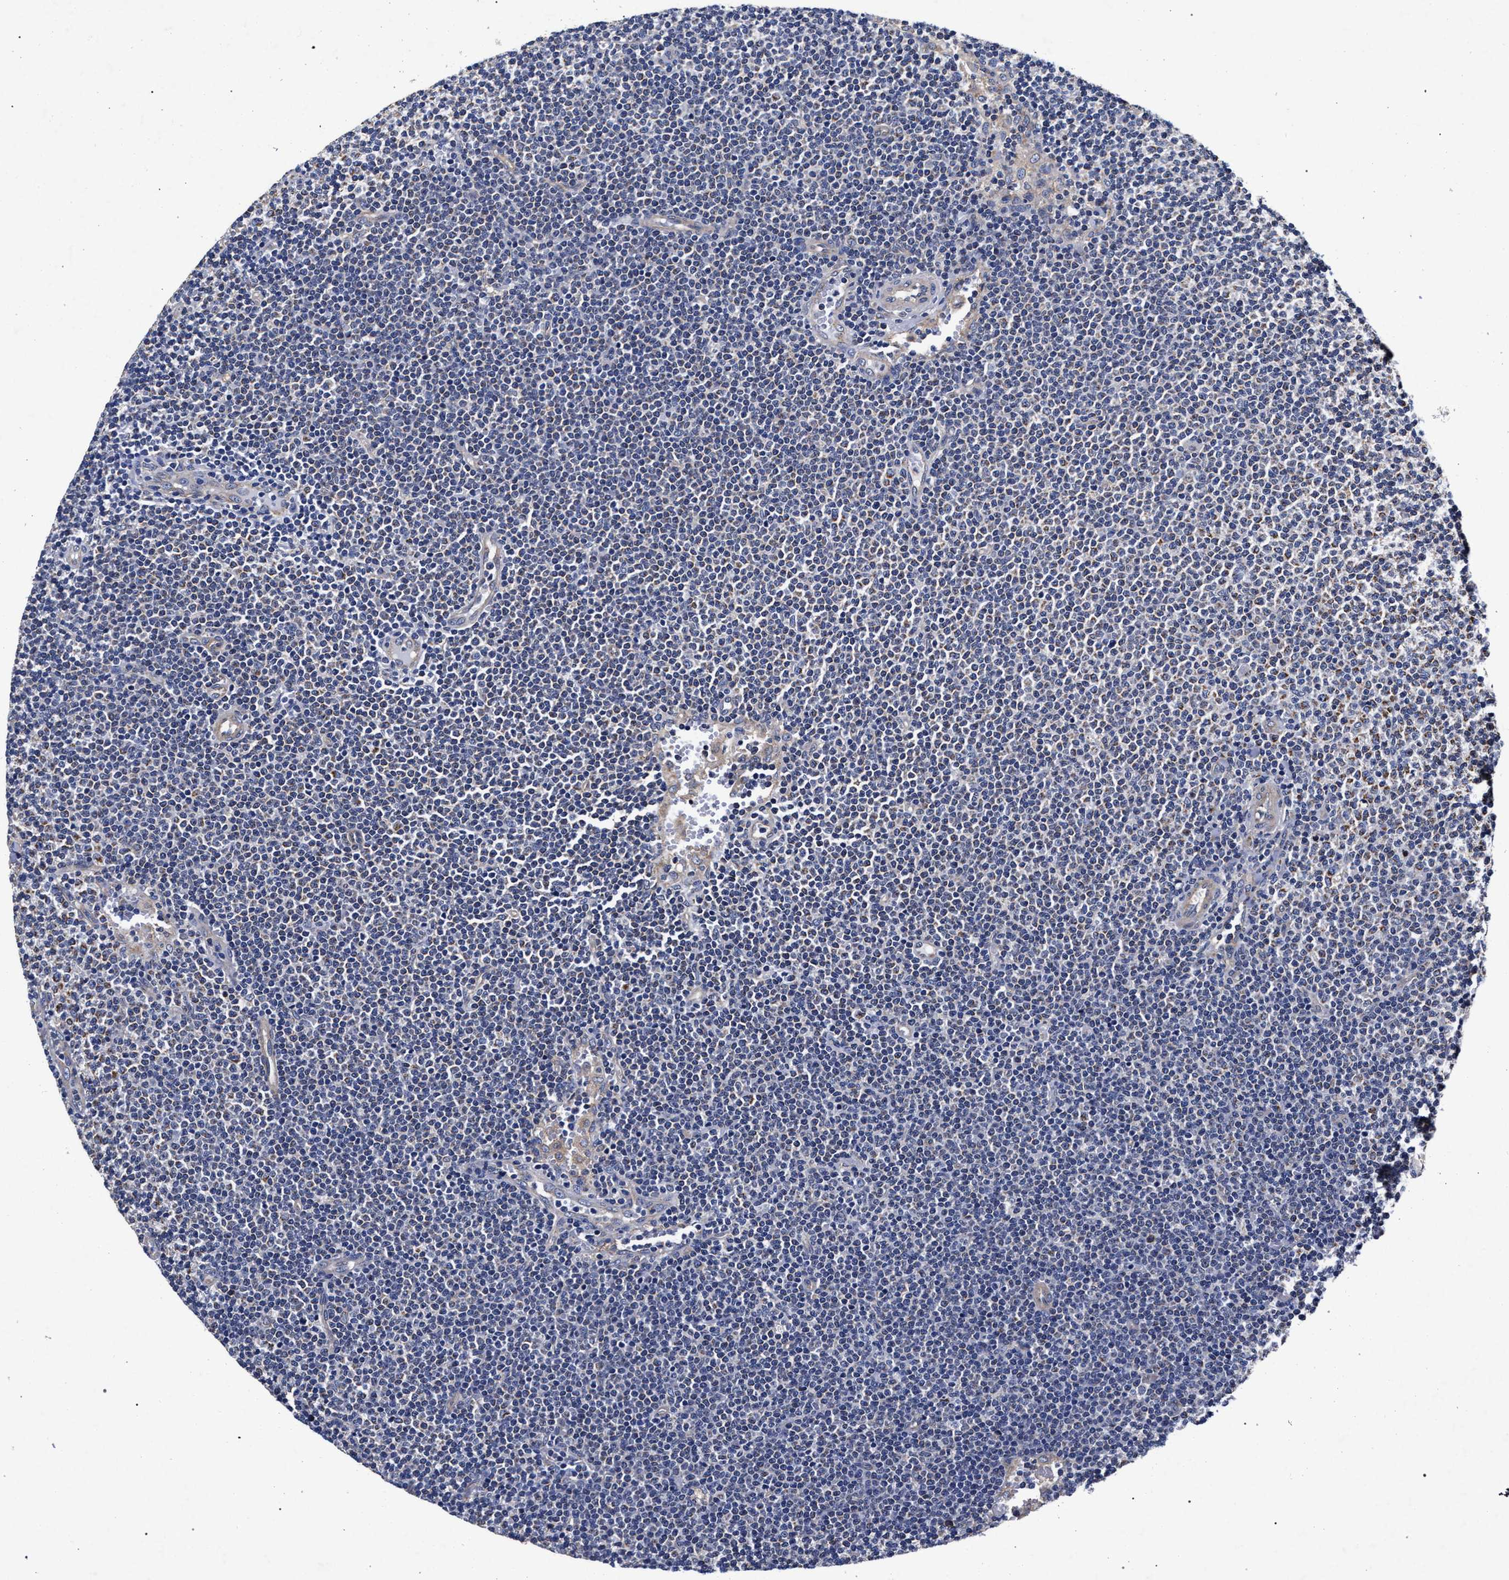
{"staining": {"intensity": "moderate", "quantity": "<25%", "location": "cytoplasmic/membranous"}, "tissue": "lymphoma", "cell_type": "Tumor cells", "image_type": "cancer", "snomed": [{"axis": "morphology", "description": "Malignant lymphoma, non-Hodgkin's type, Low grade"}, {"axis": "topography", "description": "Lymph node"}], "caption": "Immunohistochemistry (IHC) staining of malignant lymphoma, non-Hodgkin's type (low-grade), which exhibits low levels of moderate cytoplasmic/membranous positivity in approximately <25% of tumor cells indicating moderate cytoplasmic/membranous protein expression. The staining was performed using DAB (brown) for protein detection and nuclei were counterstained in hematoxylin (blue).", "gene": "CFAP95", "patient": {"sex": "female", "age": 53}}